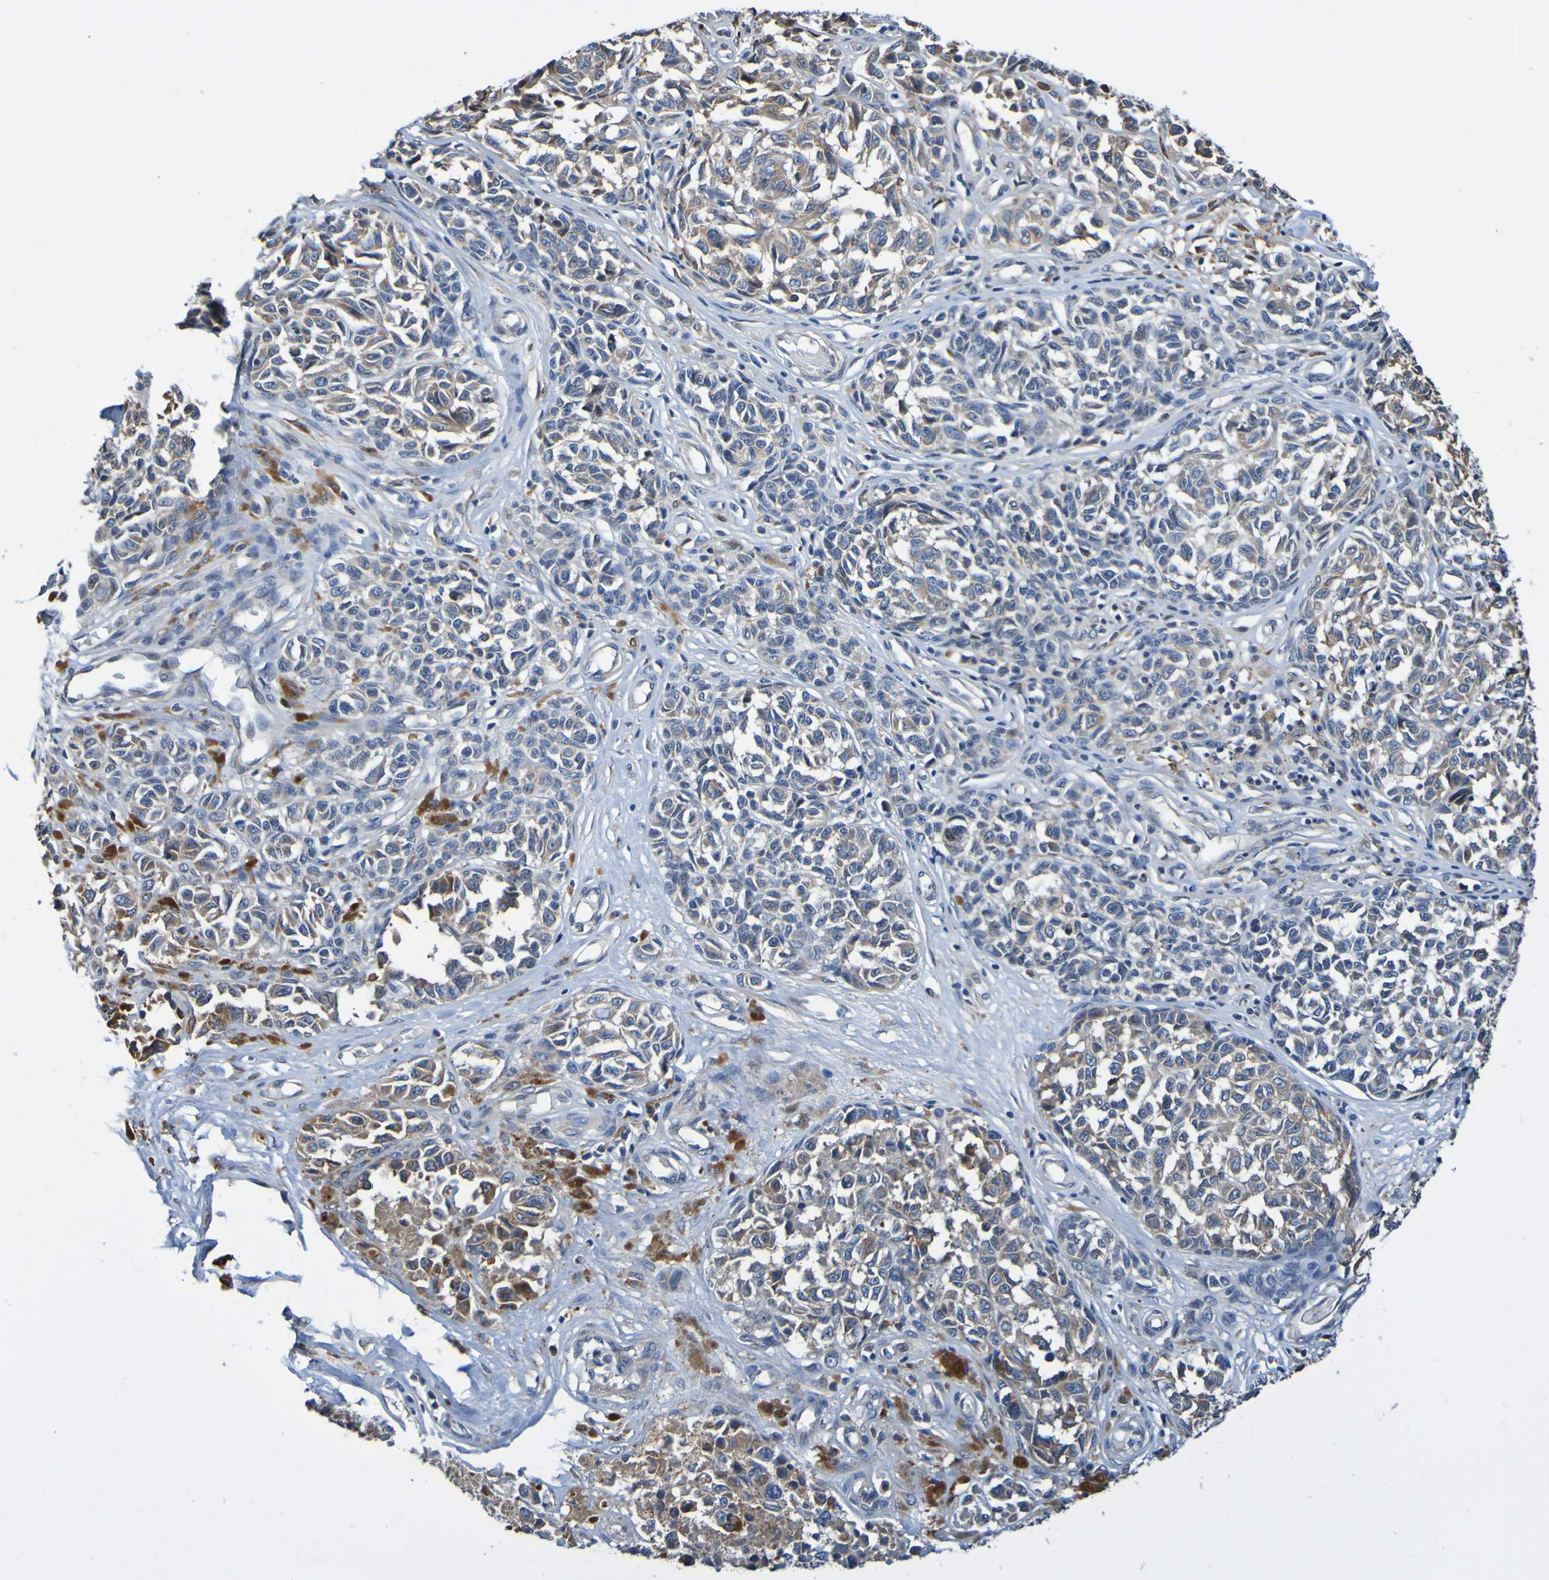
{"staining": {"intensity": "moderate", "quantity": "25%-75%", "location": "cytoplasmic/membranous"}, "tissue": "melanoma", "cell_type": "Tumor cells", "image_type": "cancer", "snomed": [{"axis": "morphology", "description": "Malignant melanoma, NOS"}, {"axis": "topography", "description": "Skin"}], "caption": "Tumor cells show medium levels of moderate cytoplasmic/membranous expression in approximately 25%-75% of cells in human malignant melanoma. (DAB IHC, brown staining for protein, blue staining for nuclei).", "gene": "METAP2", "patient": {"sex": "female", "age": 64}}